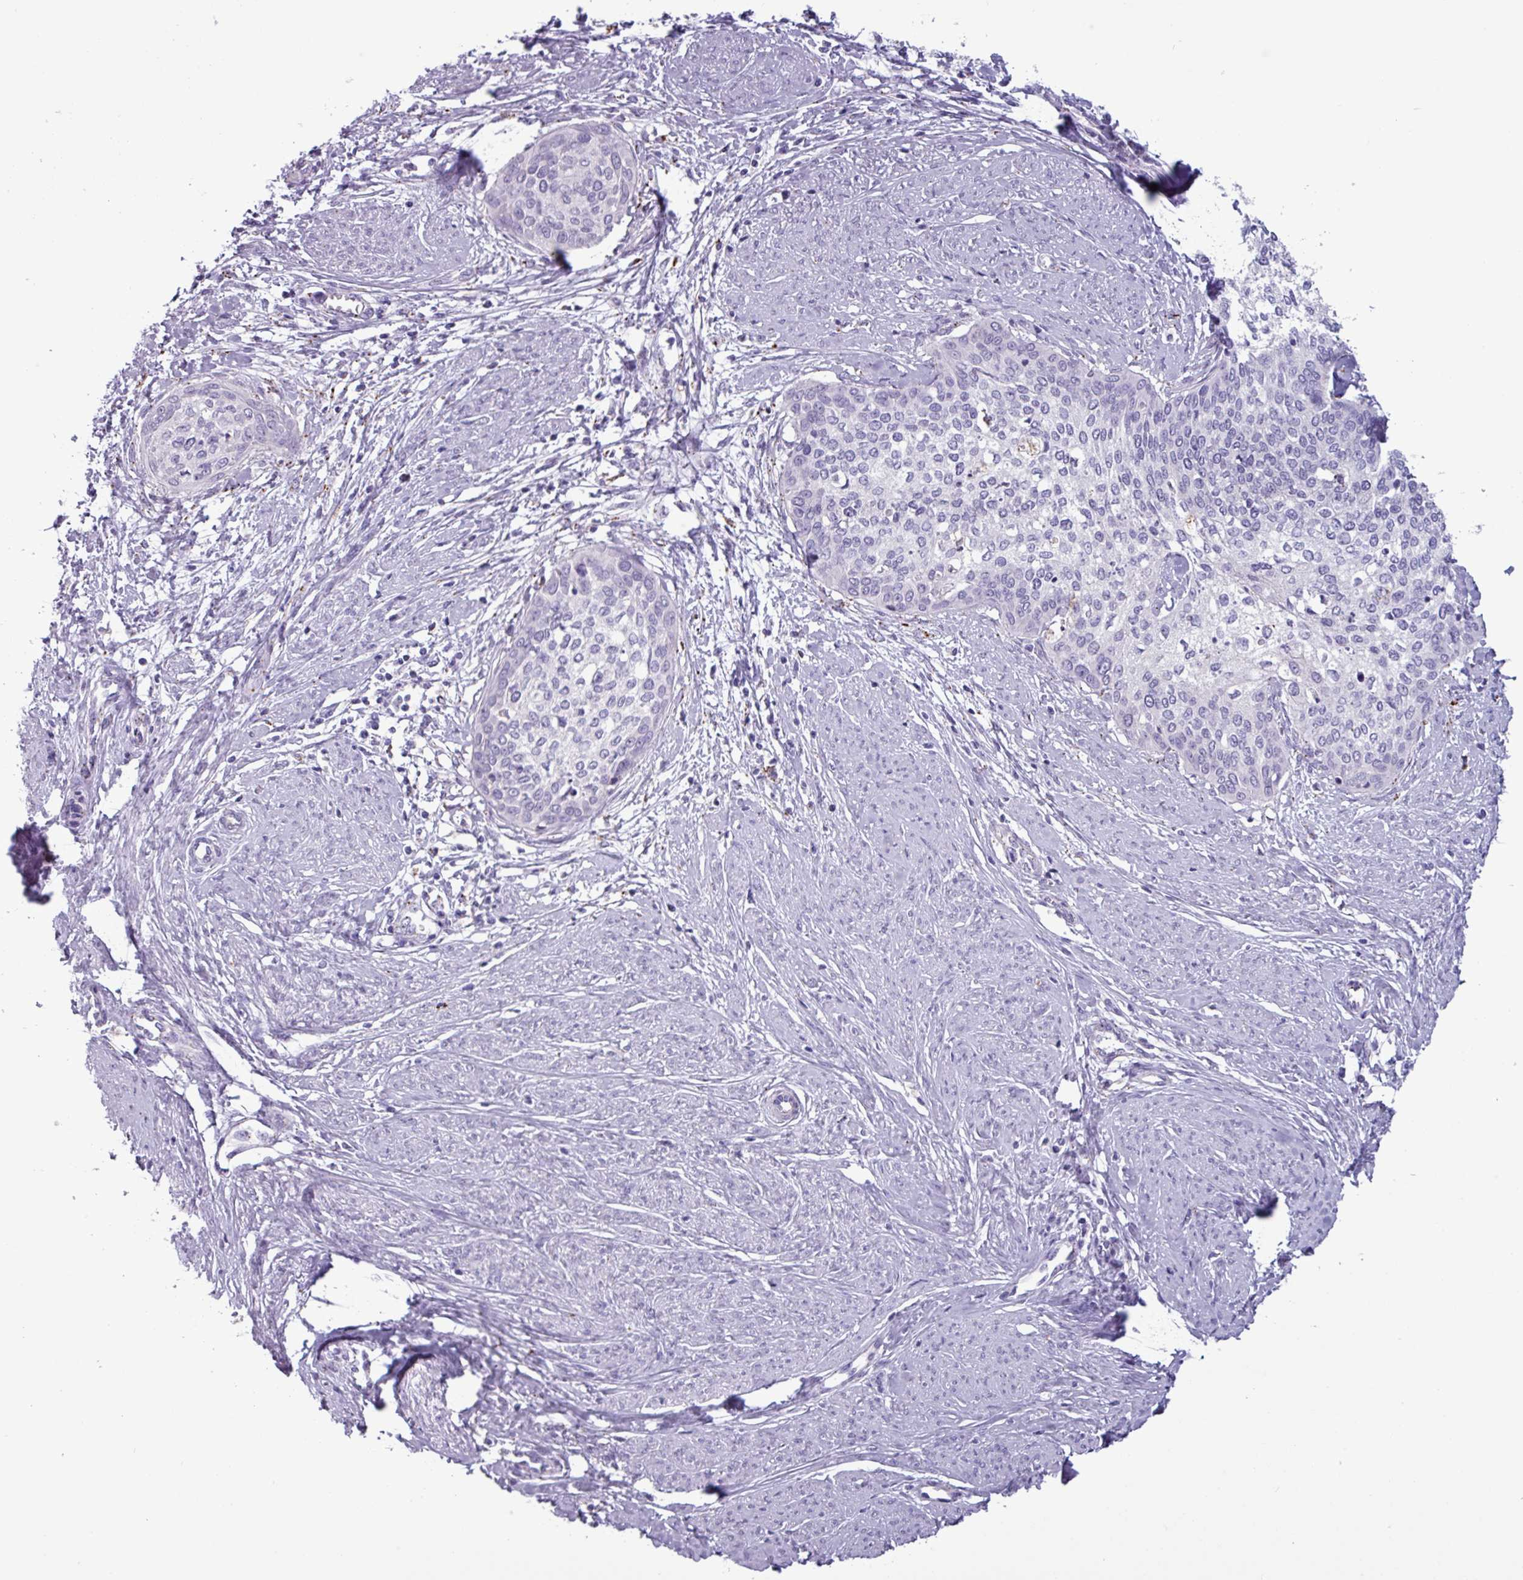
{"staining": {"intensity": "negative", "quantity": "none", "location": "none"}, "tissue": "cervical cancer", "cell_type": "Tumor cells", "image_type": "cancer", "snomed": [{"axis": "morphology", "description": "Squamous cell carcinoma, NOS"}, {"axis": "topography", "description": "Cervix"}], "caption": "An immunohistochemistry histopathology image of cervical squamous cell carcinoma is shown. There is no staining in tumor cells of cervical squamous cell carcinoma. (DAB immunohistochemistry visualized using brightfield microscopy, high magnification).", "gene": "PLIN2", "patient": {"sex": "female", "age": 37}}